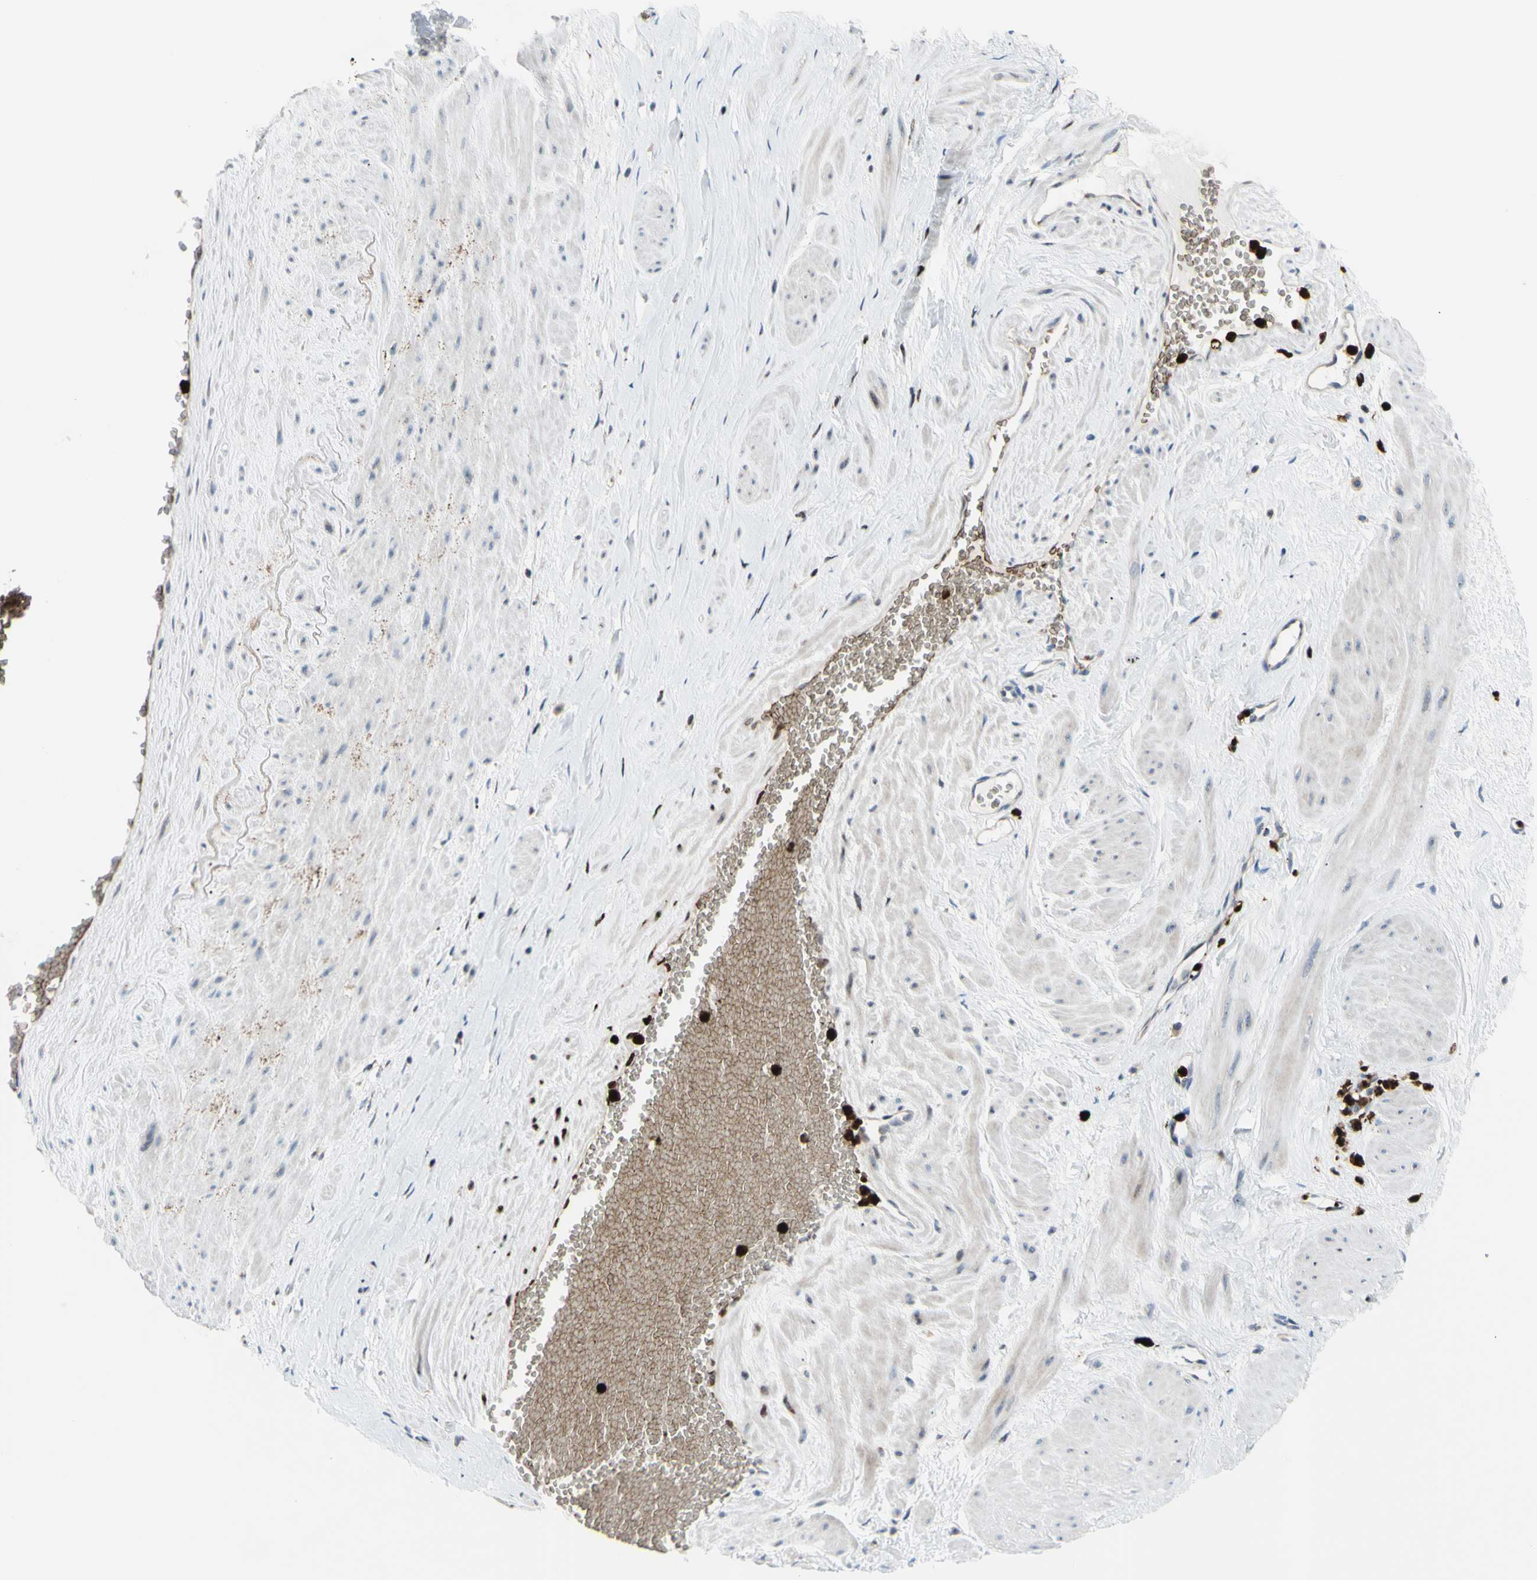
{"staining": {"intensity": "weak", "quantity": ">75%", "location": "cytoplasmic/membranous"}, "tissue": "adipose tissue", "cell_type": "Adipocytes", "image_type": "normal", "snomed": [{"axis": "morphology", "description": "Normal tissue, NOS"}, {"axis": "topography", "description": "Soft tissue"}, {"axis": "topography", "description": "Vascular tissue"}], "caption": "A micrograph of adipose tissue stained for a protein displays weak cytoplasmic/membranous brown staining in adipocytes.", "gene": "USP9X", "patient": {"sex": "female", "age": 35}}